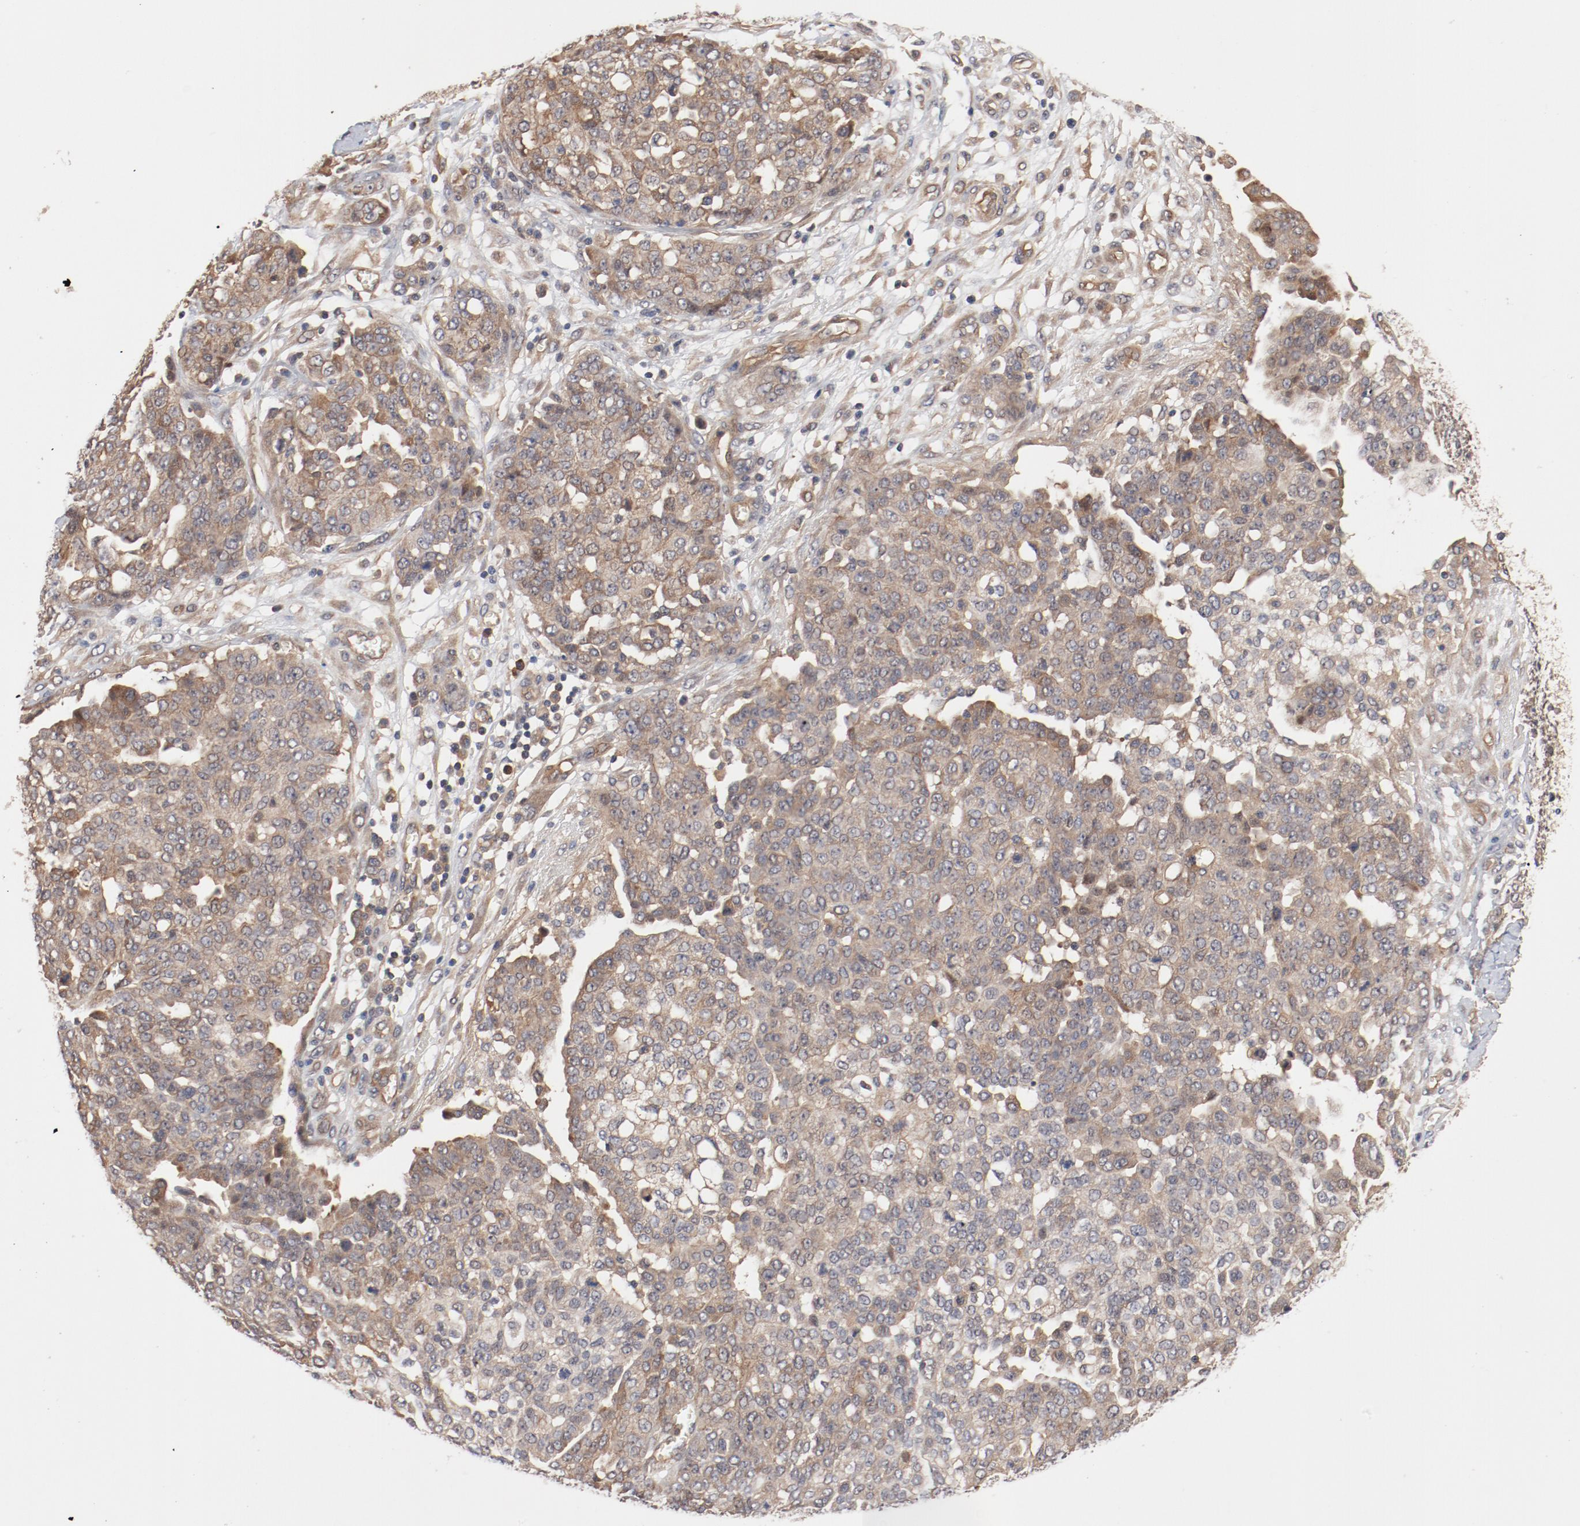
{"staining": {"intensity": "weak", "quantity": ">75%", "location": "cytoplasmic/membranous"}, "tissue": "ovarian cancer", "cell_type": "Tumor cells", "image_type": "cancer", "snomed": [{"axis": "morphology", "description": "Cystadenocarcinoma, serous, NOS"}, {"axis": "topography", "description": "Soft tissue"}, {"axis": "topography", "description": "Ovary"}], "caption": "Immunohistochemistry (IHC) micrograph of neoplastic tissue: ovarian cancer stained using immunohistochemistry (IHC) reveals low levels of weak protein expression localized specifically in the cytoplasmic/membranous of tumor cells, appearing as a cytoplasmic/membranous brown color.", "gene": "PITPNM2", "patient": {"sex": "female", "age": 57}}